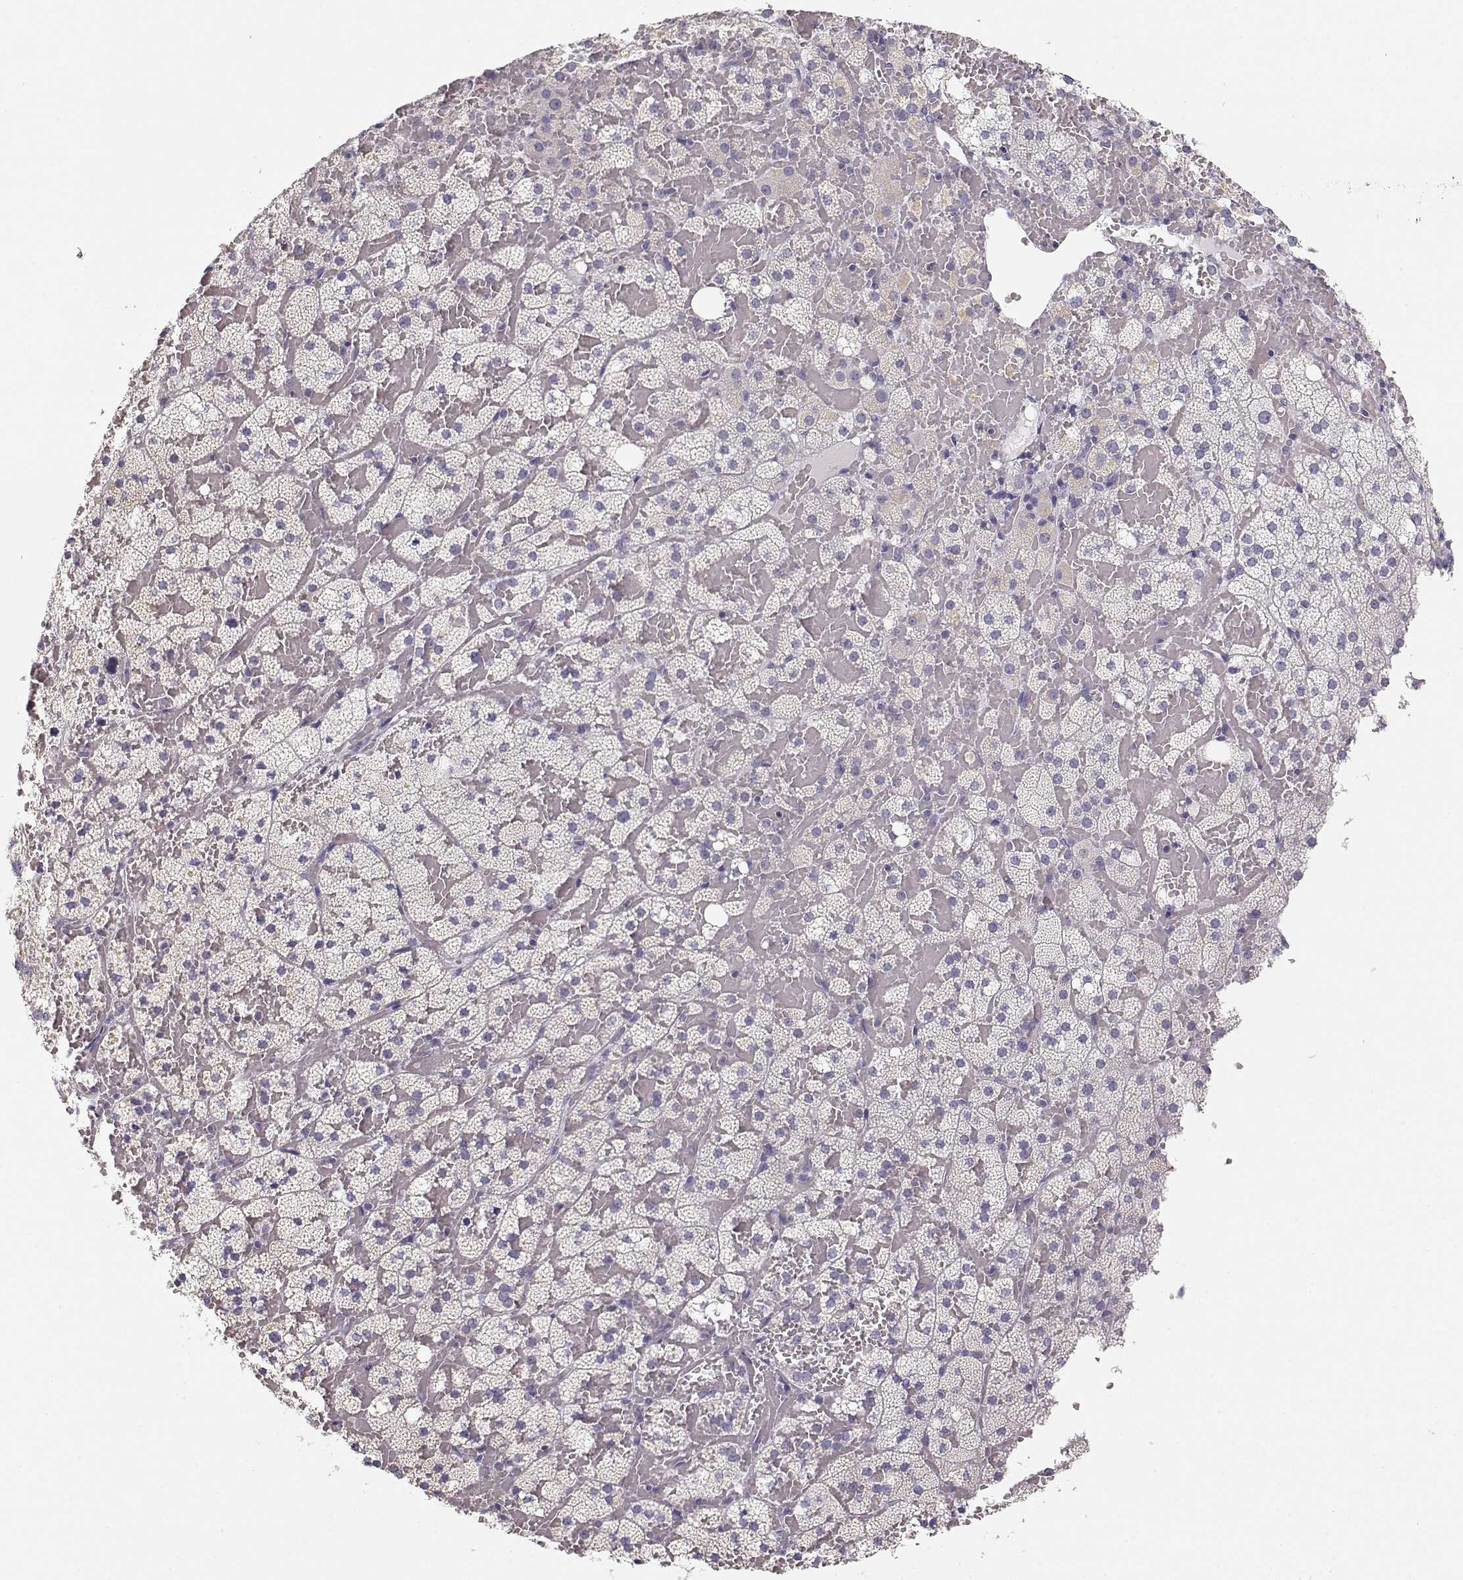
{"staining": {"intensity": "weak", "quantity": "<25%", "location": "cytoplasmic/membranous"}, "tissue": "adrenal gland", "cell_type": "Glandular cells", "image_type": "normal", "snomed": [{"axis": "morphology", "description": "Normal tissue, NOS"}, {"axis": "topography", "description": "Adrenal gland"}], "caption": "This is a image of immunohistochemistry (IHC) staining of benign adrenal gland, which shows no expression in glandular cells. (DAB immunohistochemistry (IHC) with hematoxylin counter stain).", "gene": "FAM166A", "patient": {"sex": "male", "age": 53}}